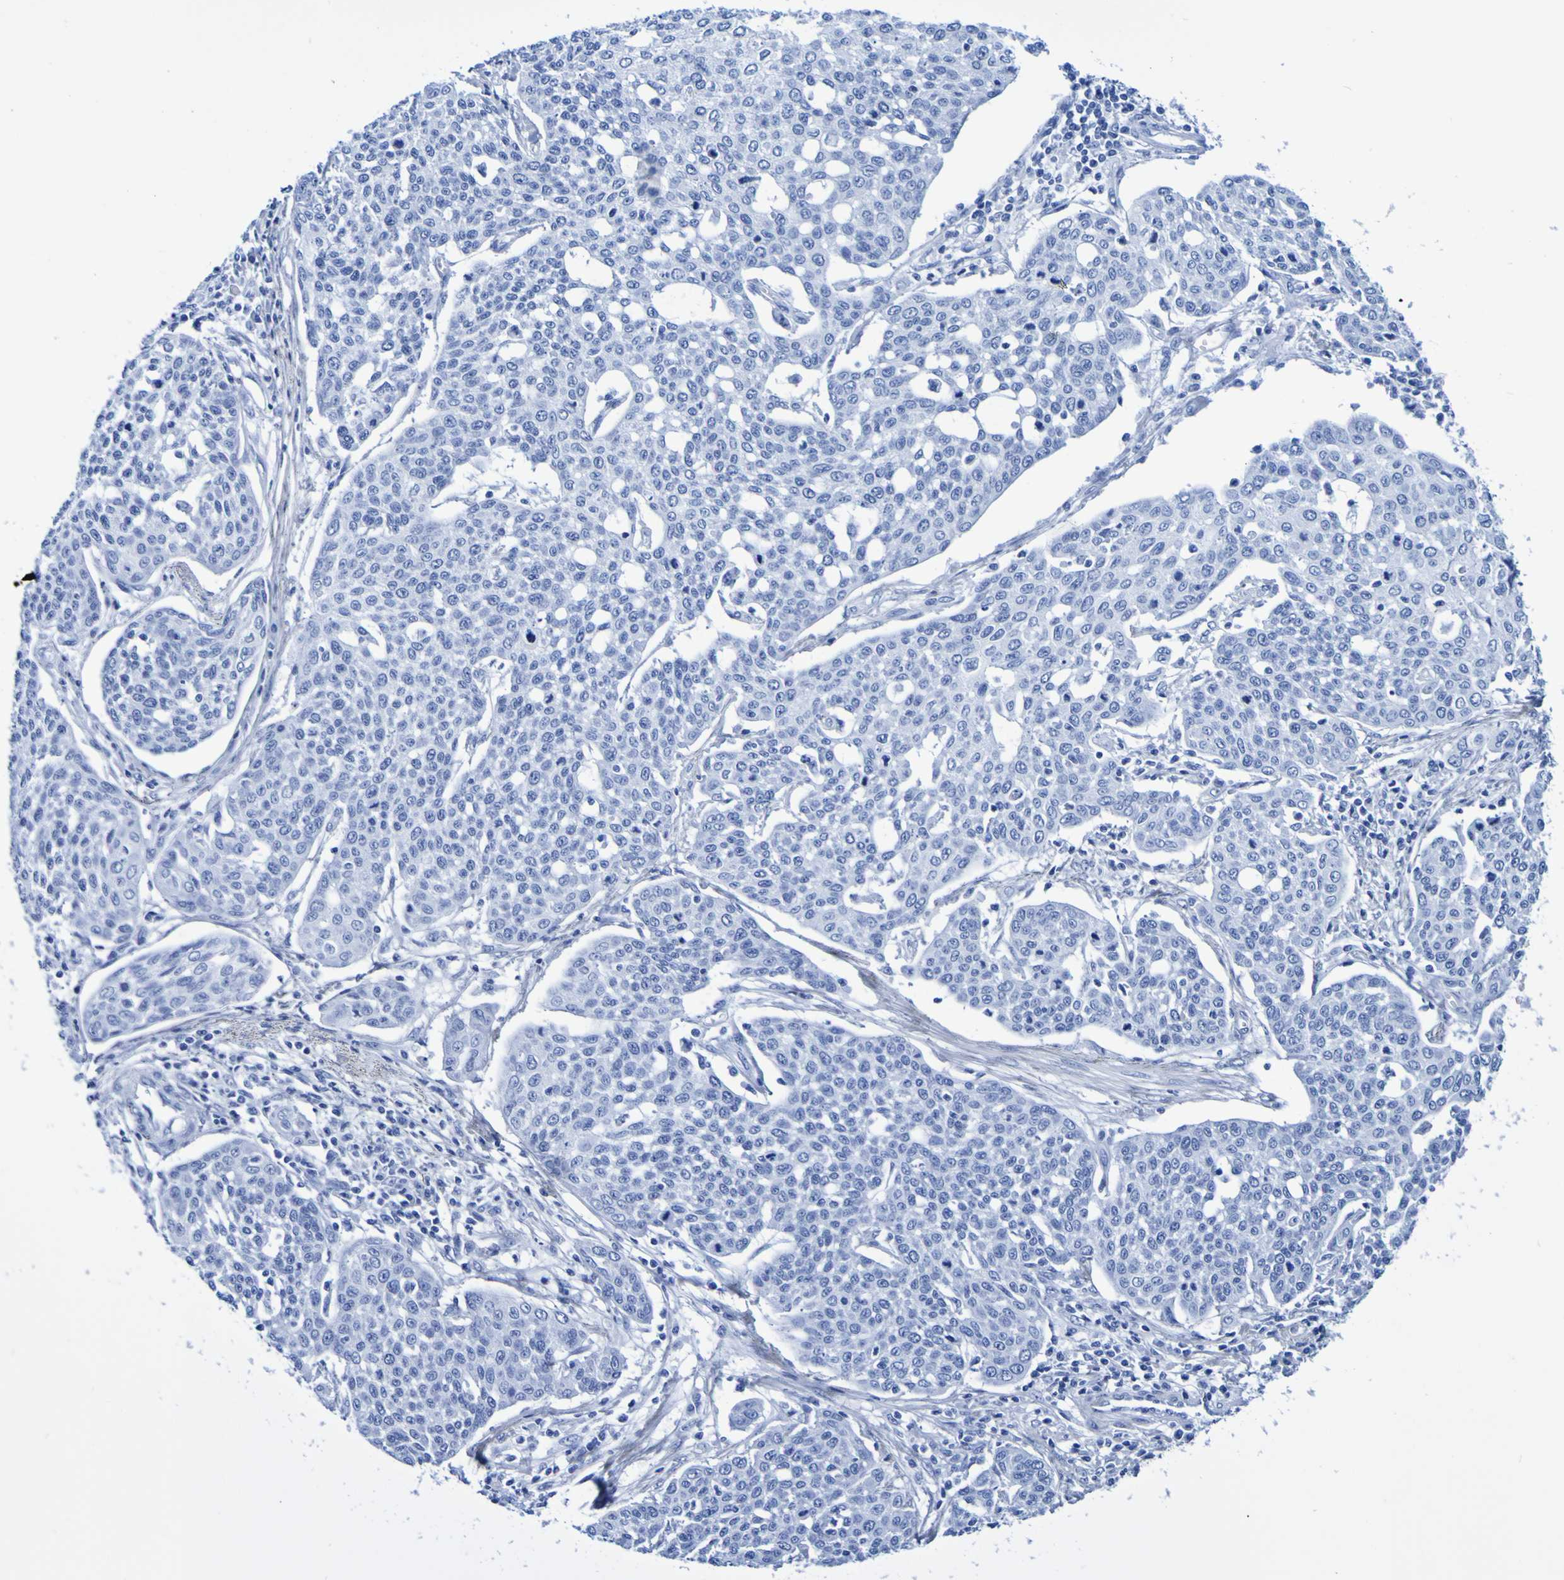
{"staining": {"intensity": "negative", "quantity": "none", "location": "none"}, "tissue": "cervical cancer", "cell_type": "Tumor cells", "image_type": "cancer", "snomed": [{"axis": "morphology", "description": "Squamous cell carcinoma, NOS"}, {"axis": "topography", "description": "Cervix"}], "caption": "An IHC image of cervical cancer is shown. There is no staining in tumor cells of cervical cancer. The staining is performed using DAB (3,3'-diaminobenzidine) brown chromogen with nuclei counter-stained in using hematoxylin.", "gene": "DPEP1", "patient": {"sex": "female", "age": 34}}